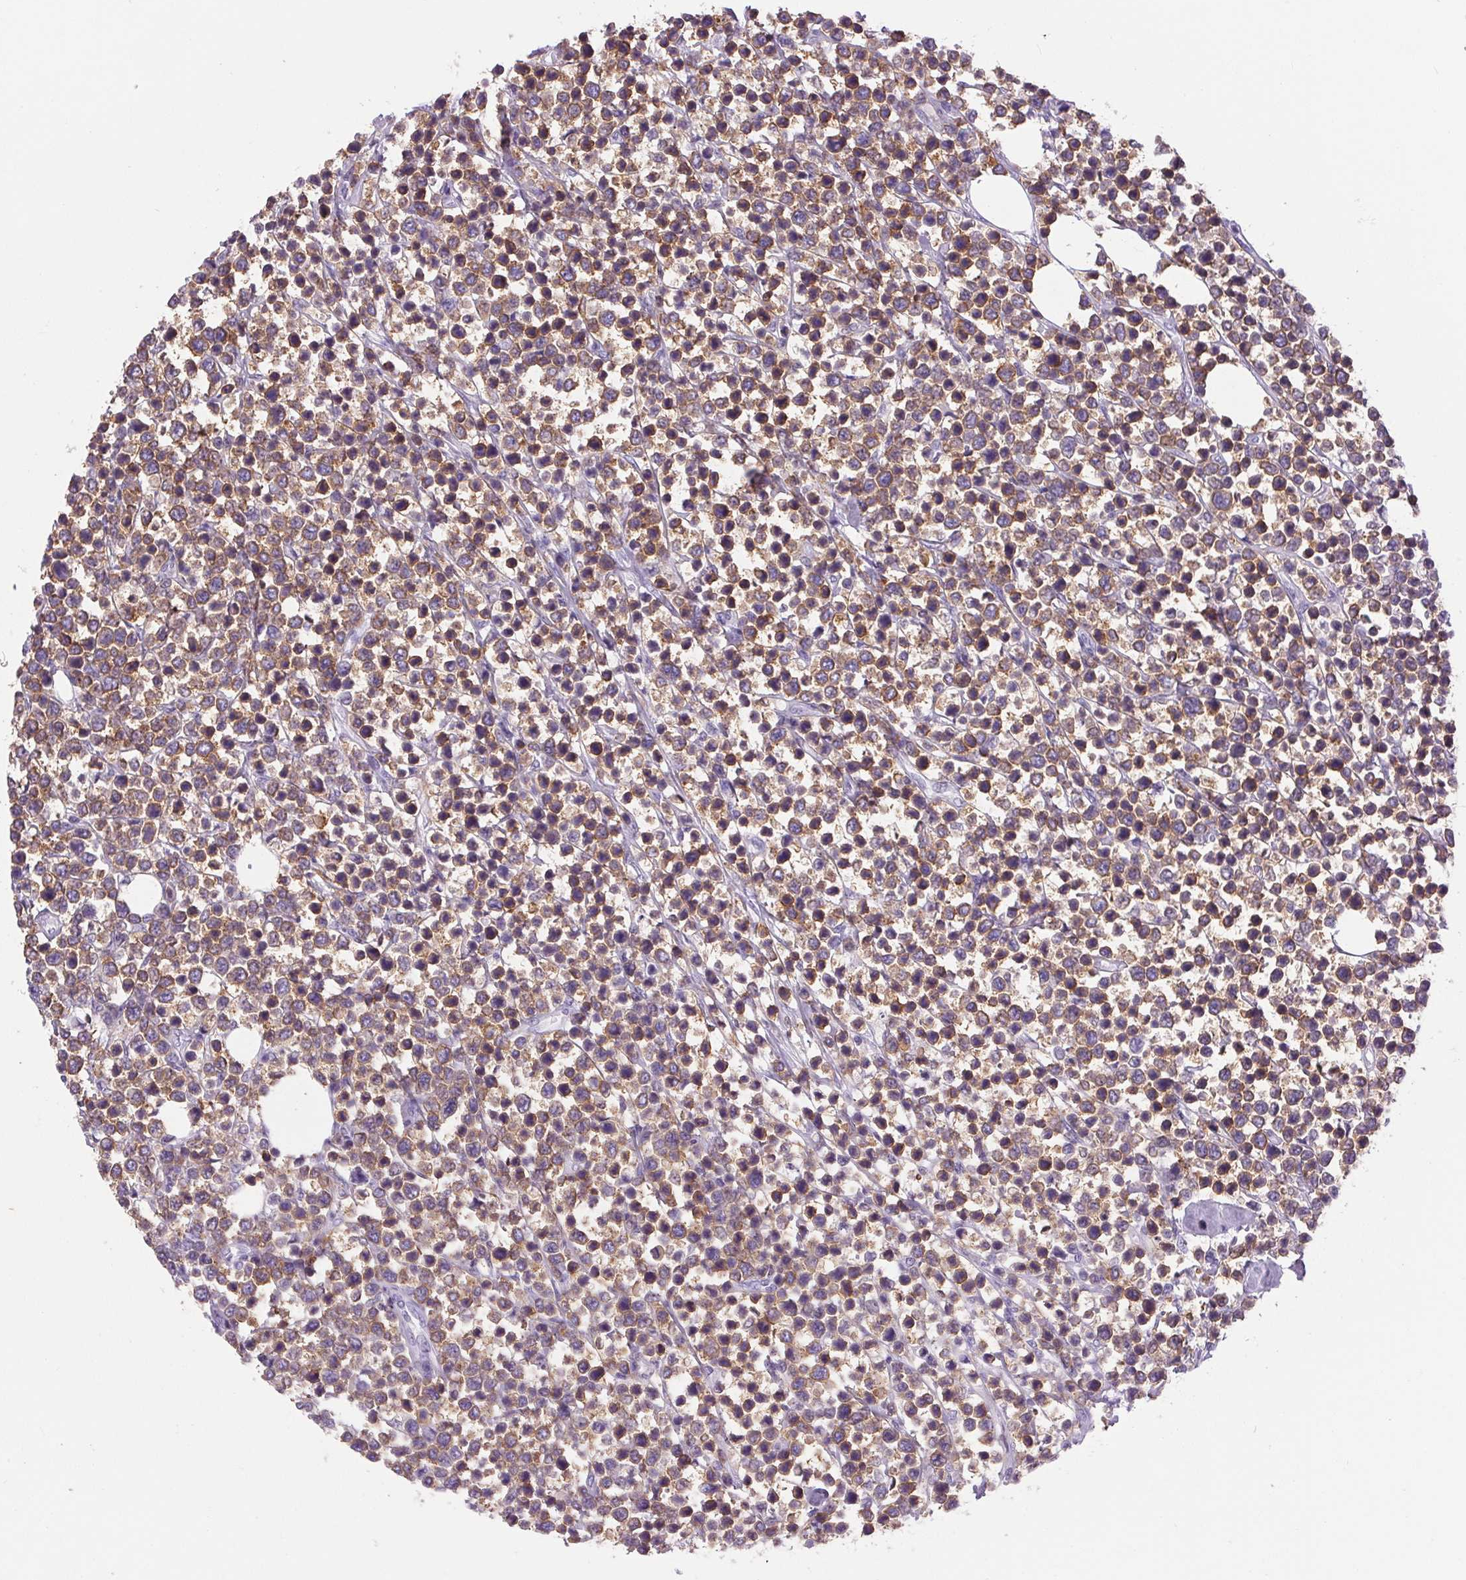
{"staining": {"intensity": "moderate", "quantity": ">75%", "location": "cytoplasmic/membranous"}, "tissue": "lymphoma", "cell_type": "Tumor cells", "image_type": "cancer", "snomed": [{"axis": "morphology", "description": "Malignant lymphoma, non-Hodgkin's type, High grade"}, {"axis": "topography", "description": "Soft tissue"}], "caption": "High-magnification brightfield microscopy of lymphoma stained with DAB (3,3'-diaminobenzidine) (brown) and counterstained with hematoxylin (blue). tumor cells exhibit moderate cytoplasmic/membranous expression is identified in about>75% of cells.", "gene": "S100A2", "patient": {"sex": "female", "age": 56}}